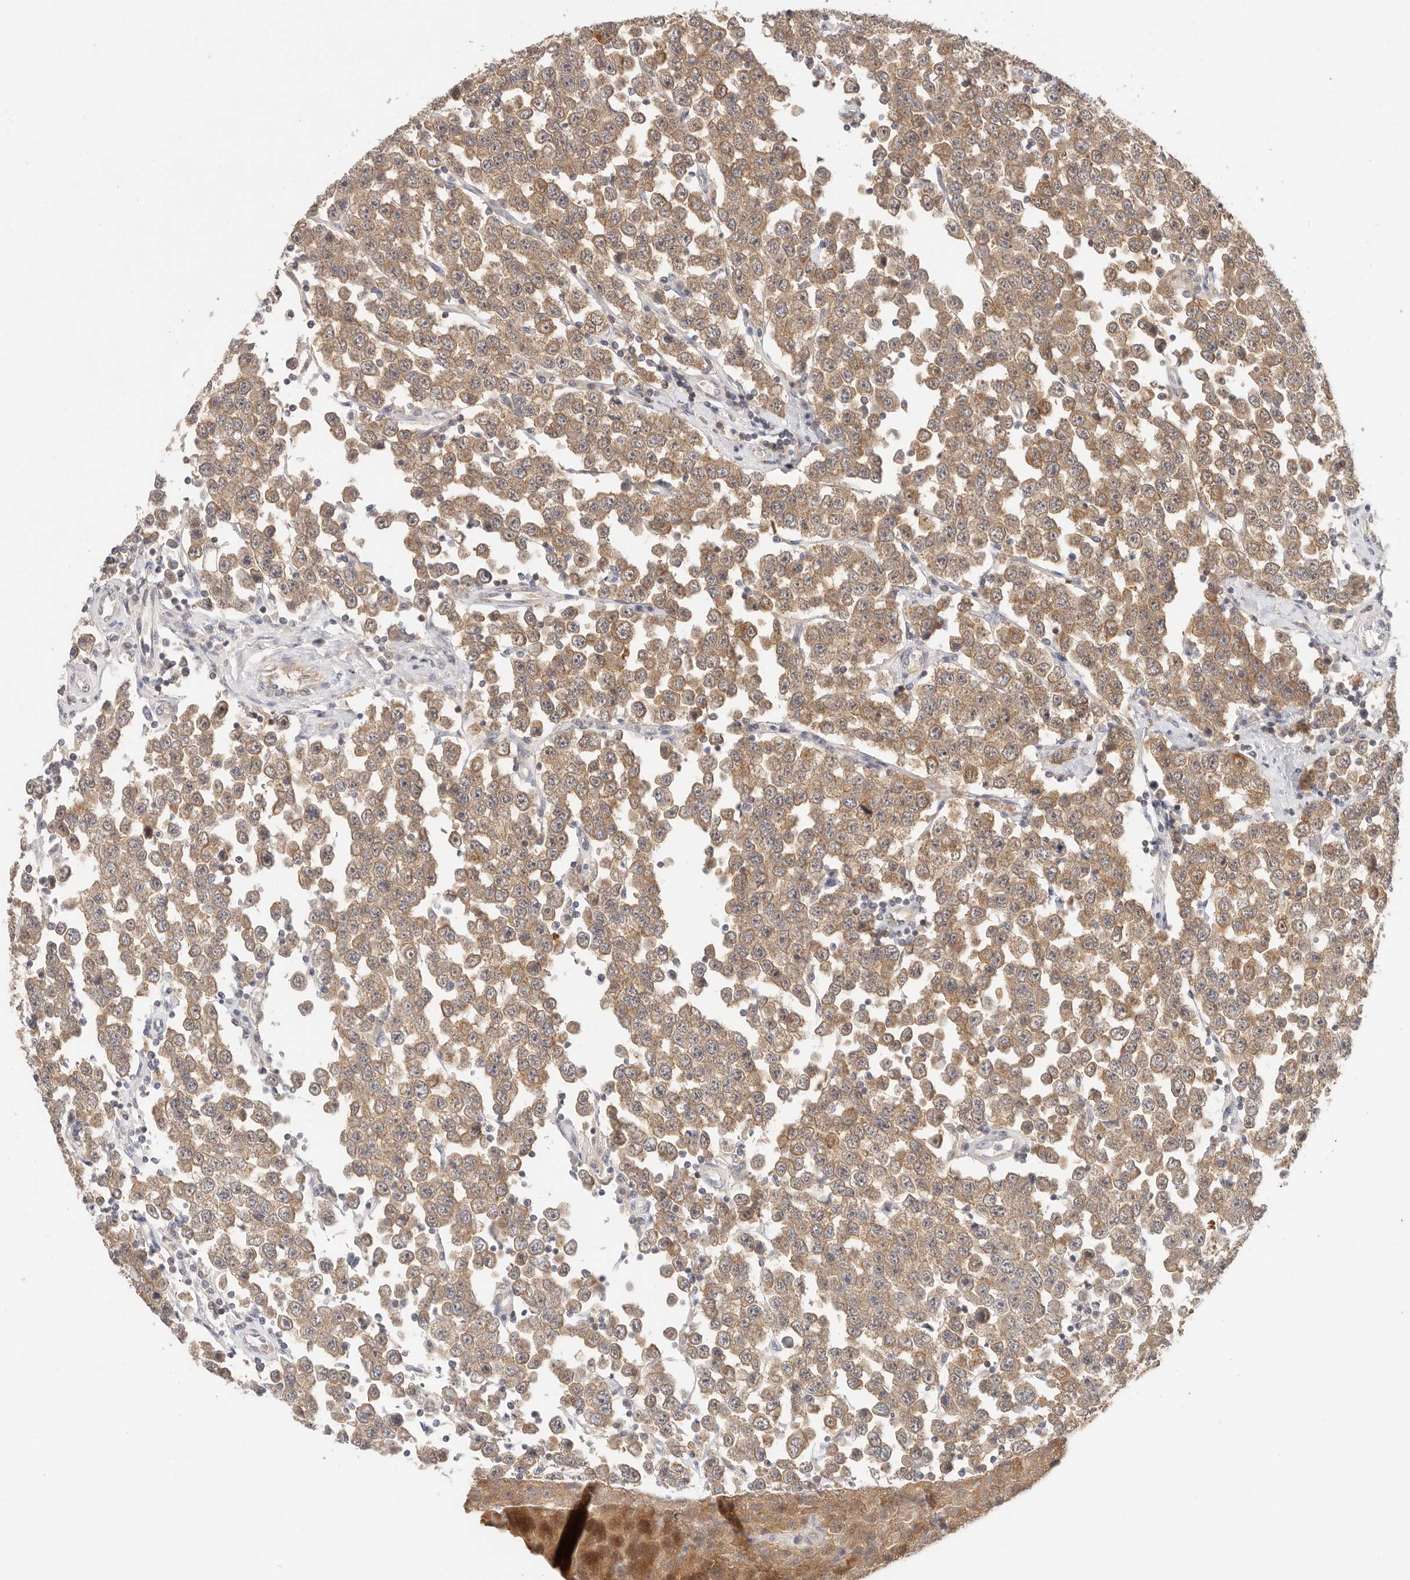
{"staining": {"intensity": "moderate", "quantity": "25%-75%", "location": "cytoplasmic/membranous"}, "tissue": "testis cancer", "cell_type": "Tumor cells", "image_type": "cancer", "snomed": [{"axis": "morphology", "description": "Seminoma, NOS"}, {"axis": "topography", "description": "Testis"}], "caption": "Testis seminoma tissue shows moderate cytoplasmic/membranous positivity in approximately 25%-75% of tumor cells, visualized by immunohistochemistry.", "gene": "DTNBP1", "patient": {"sex": "male", "age": 28}}